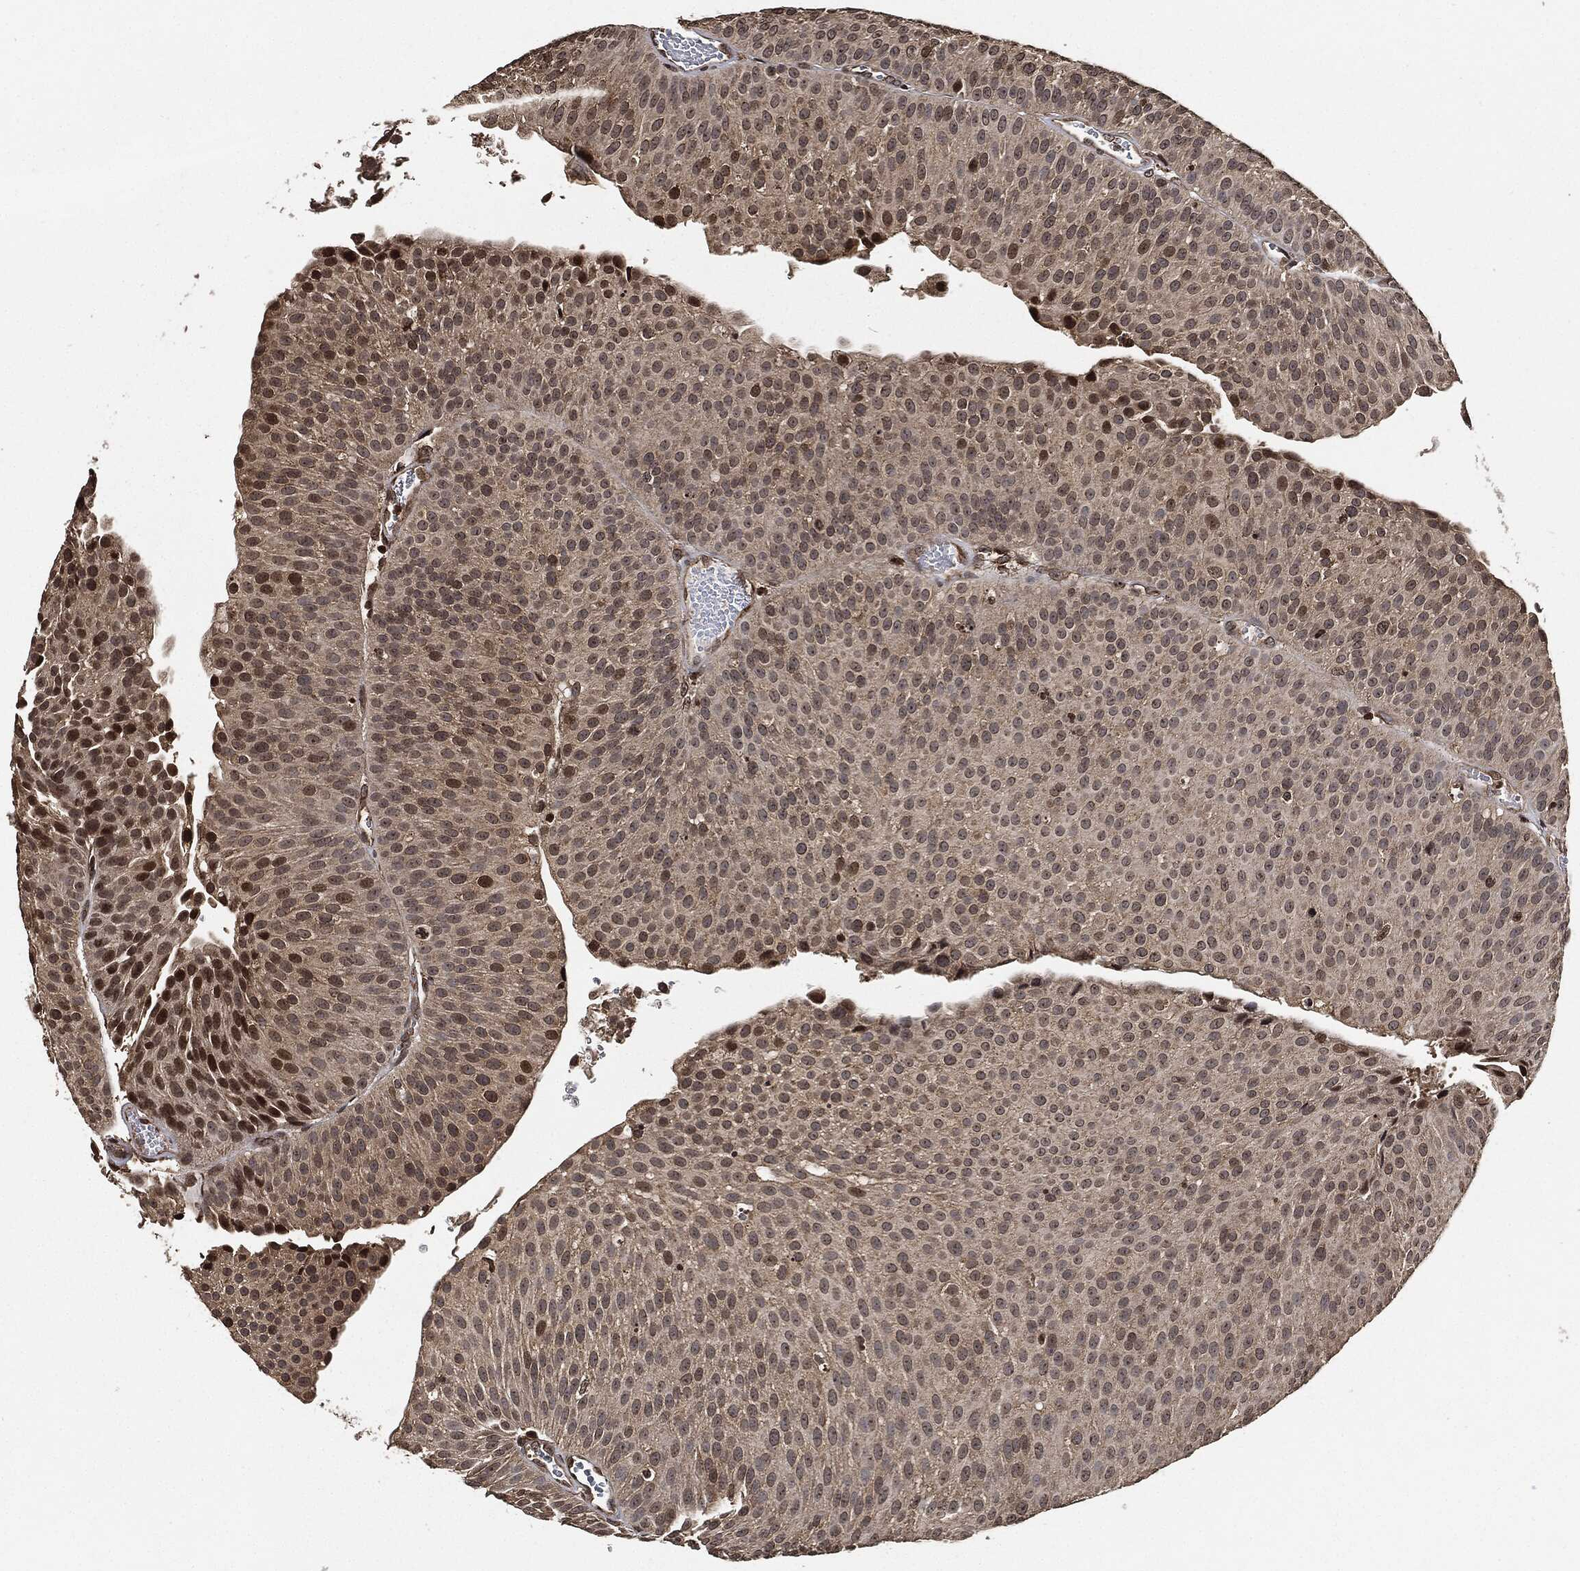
{"staining": {"intensity": "moderate", "quantity": "<25%", "location": "nuclear"}, "tissue": "urothelial cancer", "cell_type": "Tumor cells", "image_type": "cancer", "snomed": [{"axis": "morphology", "description": "Urothelial carcinoma, Low grade"}, {"axis": "topography", "description": "Urinary bladder"}], "caption": "The immunohistochemical stain labels moderate nuclear positivity in tumor cells of low-grade urothelial carcinoma tissue. Nuclei are stained in blue.", "gene": "PDK1", "patient": {"sex": "male", "age": 65}}